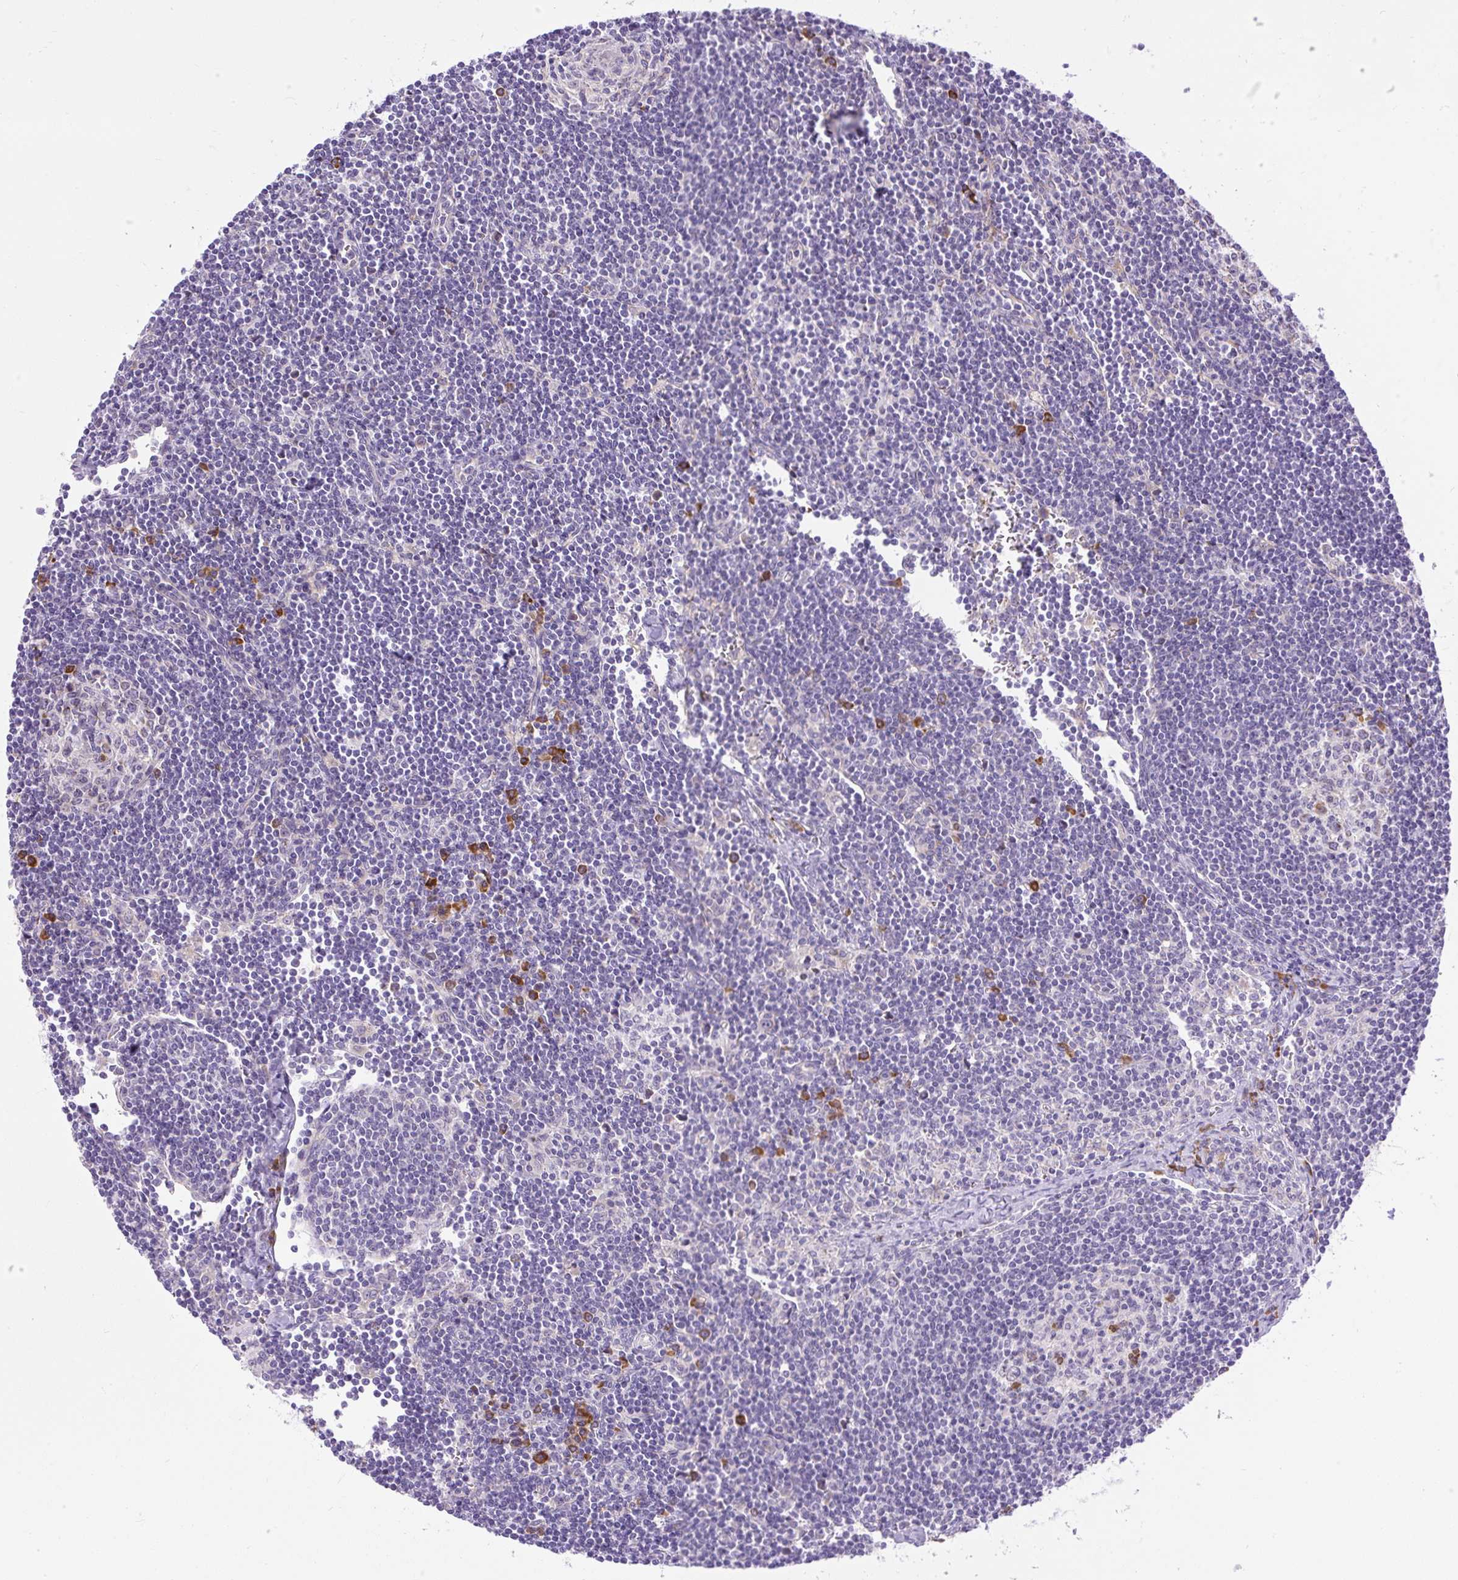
{"staining": {"intensity": "negative", "quantity": "none", "location": "none"}, "tissue": "lymph node", "cell_type": "Germinal center cells", "image_type": "normal", "snomed": [{"axis": "morphology", "description": "Normal tissue, NOS"}, {"axis": "topography", "description": "Lymph node"}], "caption": "Immunohistochemistry photomicrograph of benign human lymph node stained for a protein (brown), which displays no expression in germinal center cells.", "gene": "SYBU", "patient": {"sex": "female", "age": 29}}